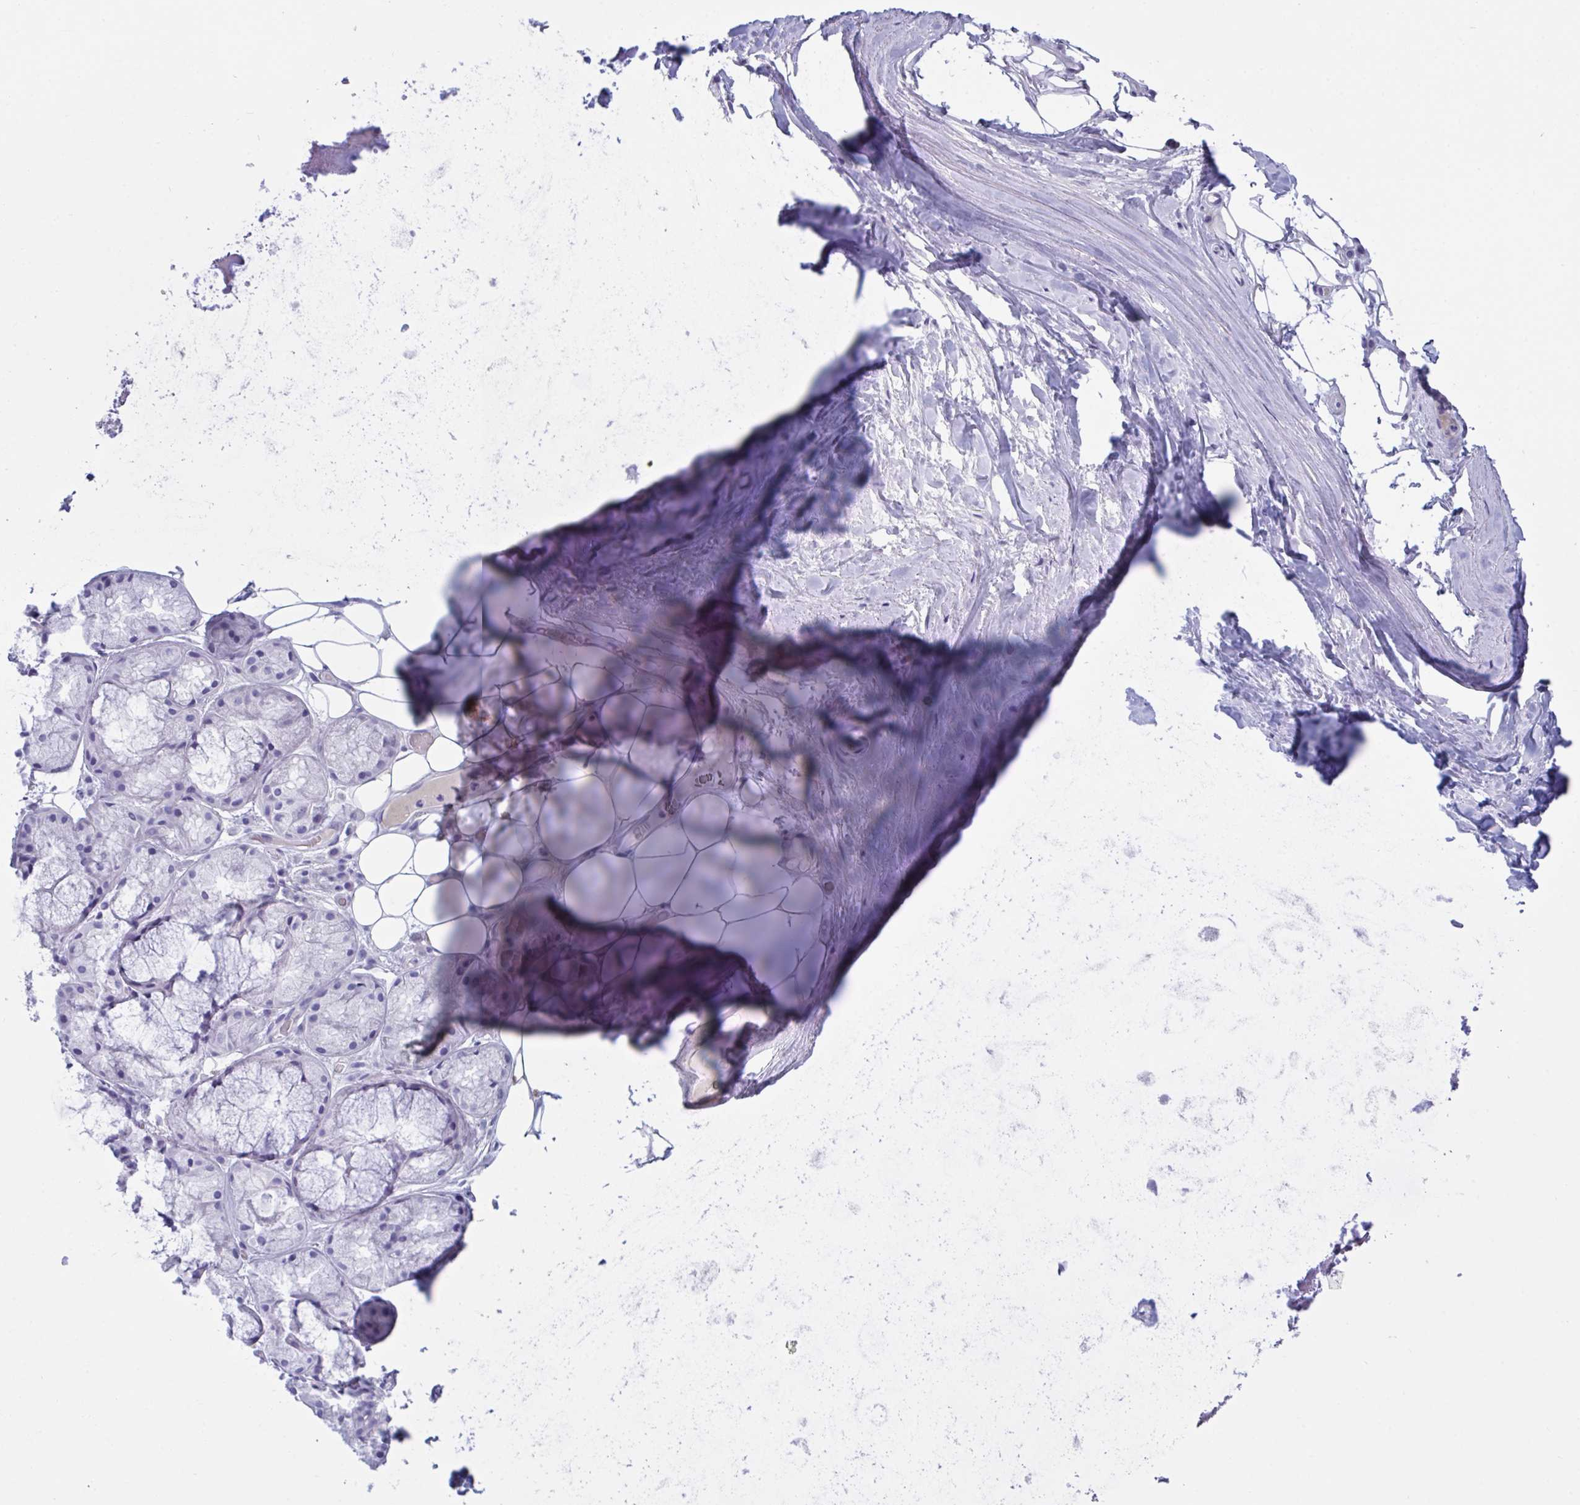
{"staining": {"intensity": "negative", "quantity": "none", "location": "none"}, "tissue": "adipose tissue", "cell_type": "Adipocytes", "image_type": "normal", "snomed": [{"axis": "morphology", "description": "Normal tissue, NOS"}, {"axis": "topography", "description": "Lymph node"}, {"axis": "topography", "description": "Cartilage tissue"}, {"axis": "topography", "description": "Nasopharynx"}], "caption": "Immunohistochemistry (IHC) image of unremarkable adipose tissue stained for a protein (brown), which exhibits no staining in adipocytes.", "gene": "OXLD1", "patient": {"sex": "male", "age": 63}}